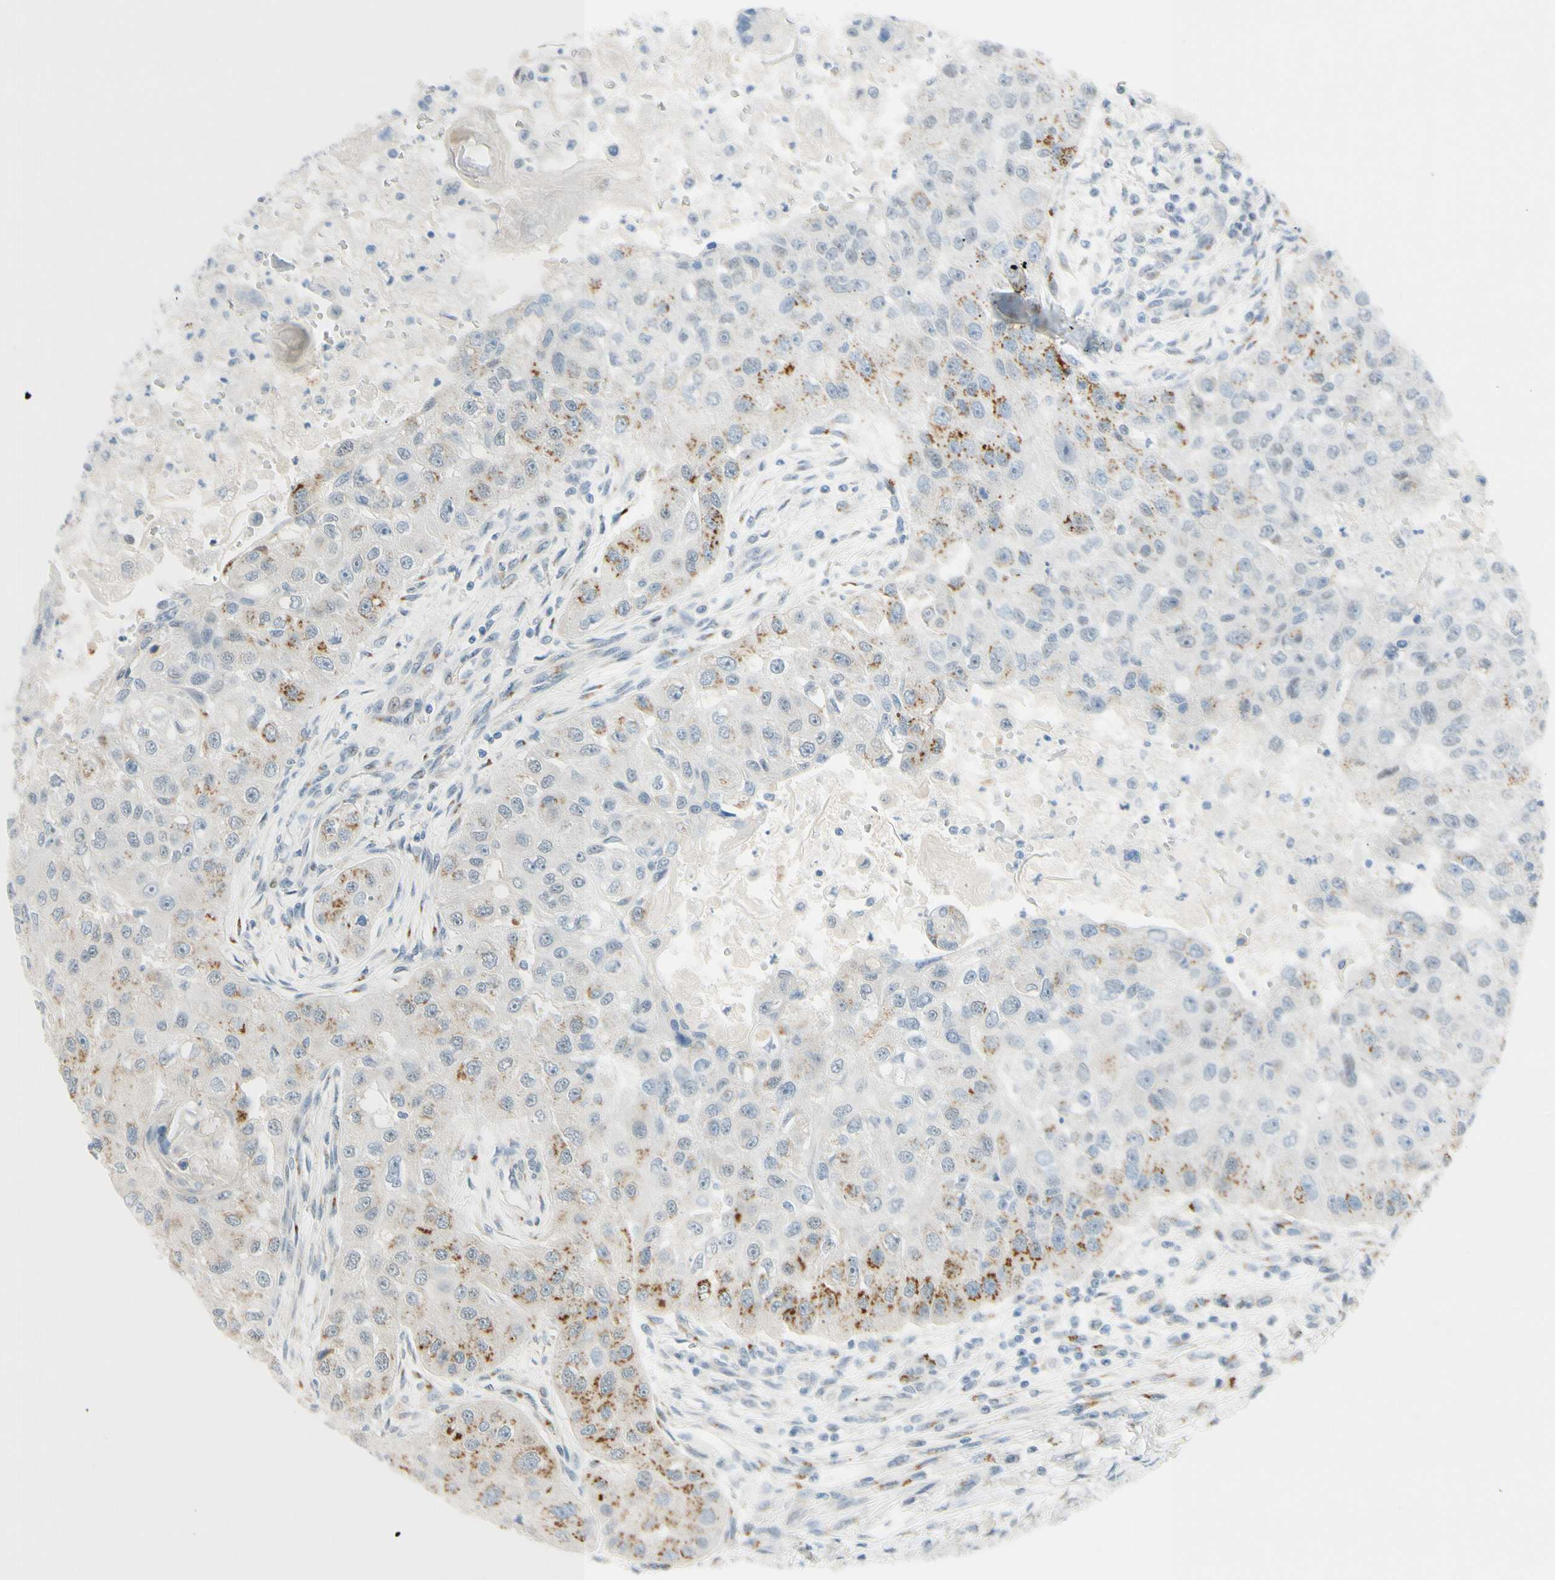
{"staining": {"intensity": "moderate", "quantity": "<25%", "location": "cytoplasmic/membranous"}, "tissue": "head and neck cancer", "cell_type": "Tumor cells", "image_type": "cancer", "snomed": [{"axis": "morphology", "description": "Normal tissue, NOS"}, {"axis": "morphology", "description": "Squamous cell carcinoma, NOS"}, {"axis": "topography", "description": "Skeletal muscle"}, {"axis": "topography", "description": "Head-Neck"}], "caption": "Immunohistochemical staining of head and neck cancer shows moderate cytoplasmic/membranous protein positivity in about <25% of tumor cells. Using DAB (3,3'-diaminobenzidine) (brown) and hematoxylin (blue) stains, captured at high magnification using brightfield microscopy.", "gene": "B4GALNT1", "patient": {"sex": "male", "age": 51}}